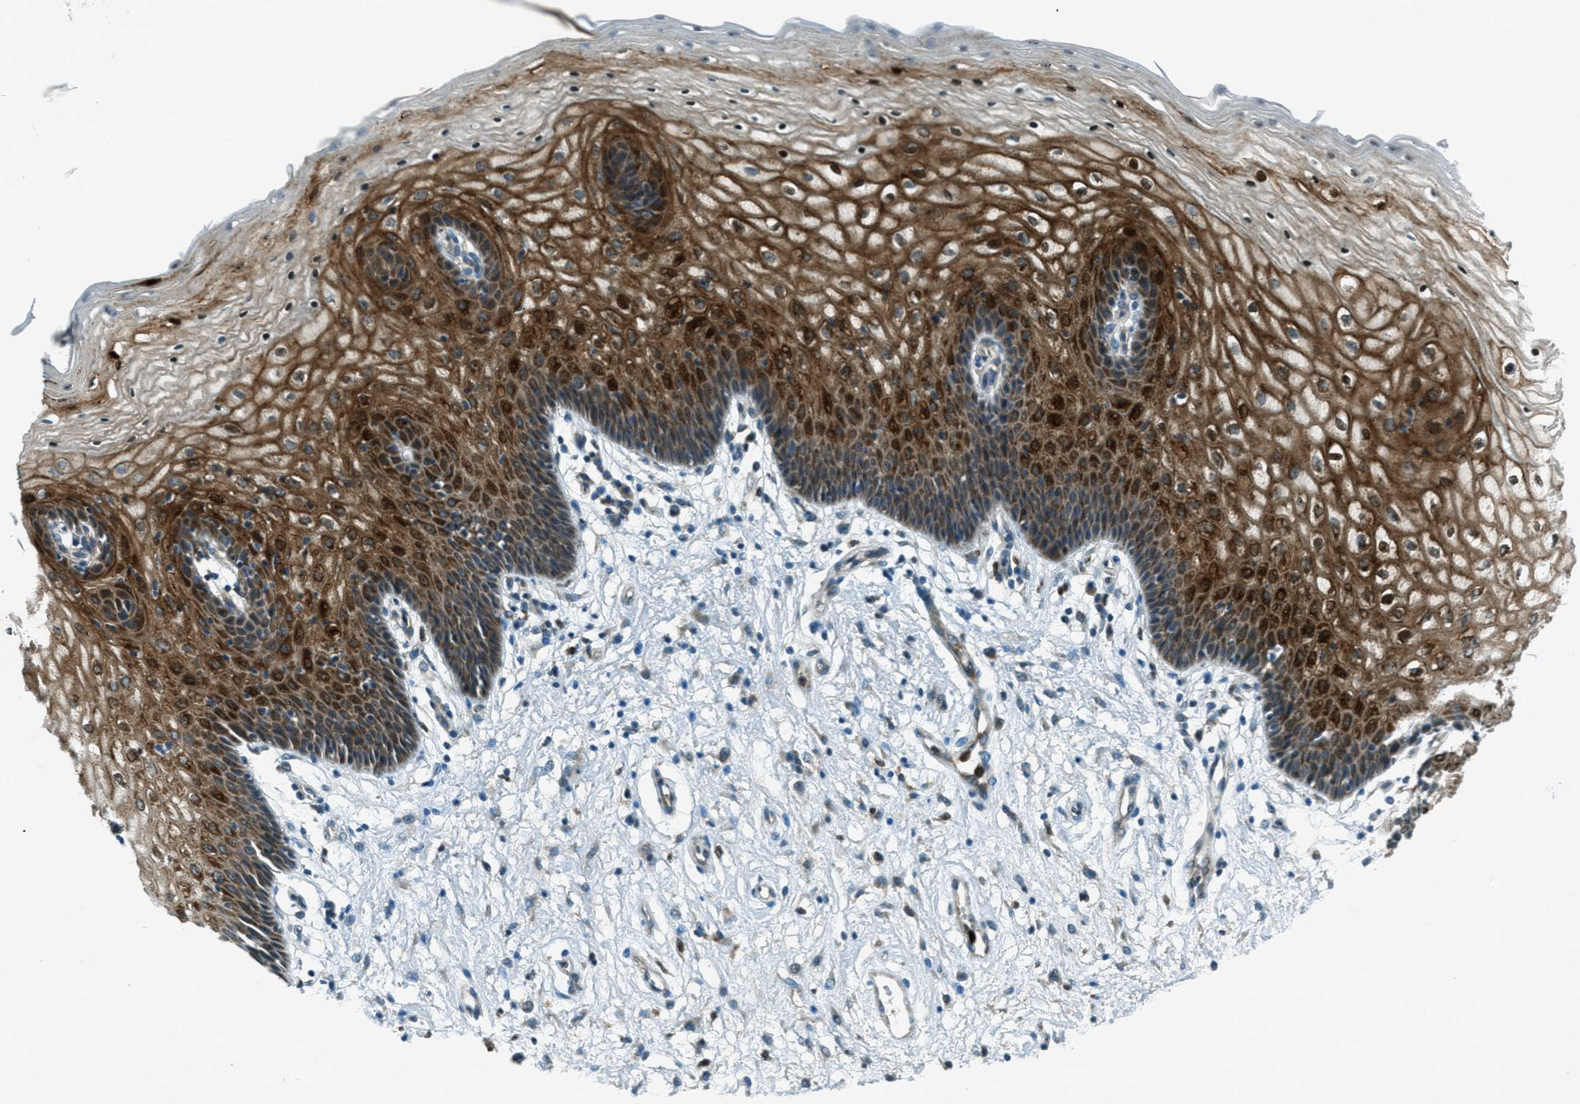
{"staining": {"intensity": "strong", "quantity": "25%-75%", "location": "cytoplasmic/membranous"}, "tissue": "vagina", "cell_type": "Squamous epithelial cells", "image_type": "normal", "snomed": [{"axis": "morphology", "description": "Normal tissue, NOS"}, {"axis": "topography", "description": "Vagina"}], "caption": "Protein expression analysis of unremarkable vagina exhibits strong cytoplasmic/membranous staining in approximately 25%-75% of squamous epithelial cells. (IHC, brightfield microscopy, high magnification).", "gene": "FAR1", "patient": {"sex": "female", "age": 34}}